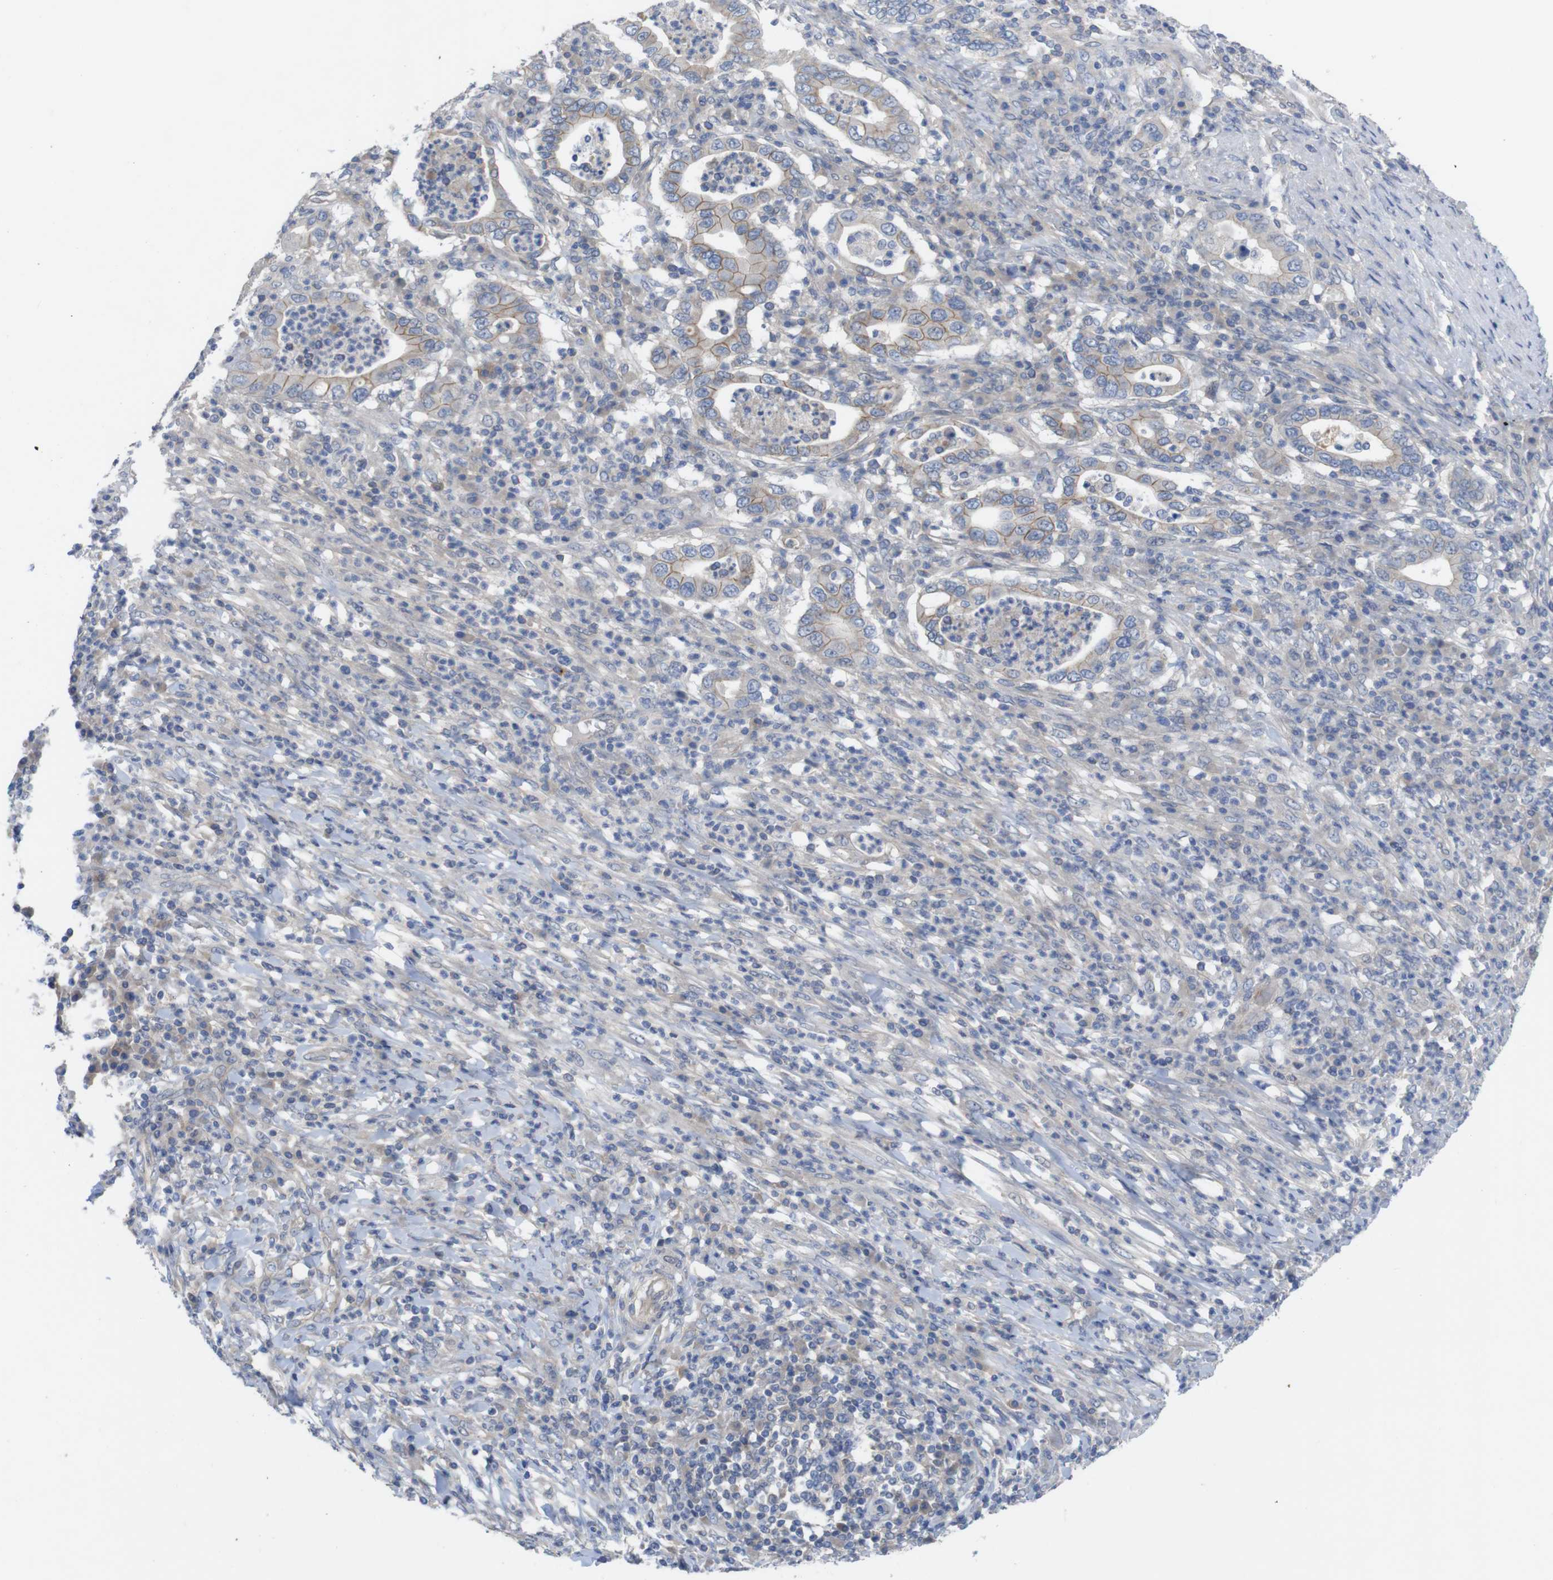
{"staining": {"intensity": "moderate", "quantity": "25%-75%", "location": "cytoplasmic/membranous"}, "tissue": "stomach cancer", "cell_type": "Tumor cells", "image_type": "cancer", "snomed": [{"axis": "morphology", "description": "Normal tissue, NOS"}, {"axis": "morphology", "description": "Adenocarcinoma, NOS"}, {"axis": "topography", "description": "Esophagus"}, {"axis": "topography", "description": "Stomach, upper"}, {"axis": "topography", "description": "Peripheral nerve tissue"}], "caption": "A high-resolution image shows IHC staining of stomach cancer, which demonstrates moderate cytoplasmic/membranous staining in about 25%-75% of tumor cells.", "gene": "KIDINS220", "patient": {"sex": "male", "age": 62}}